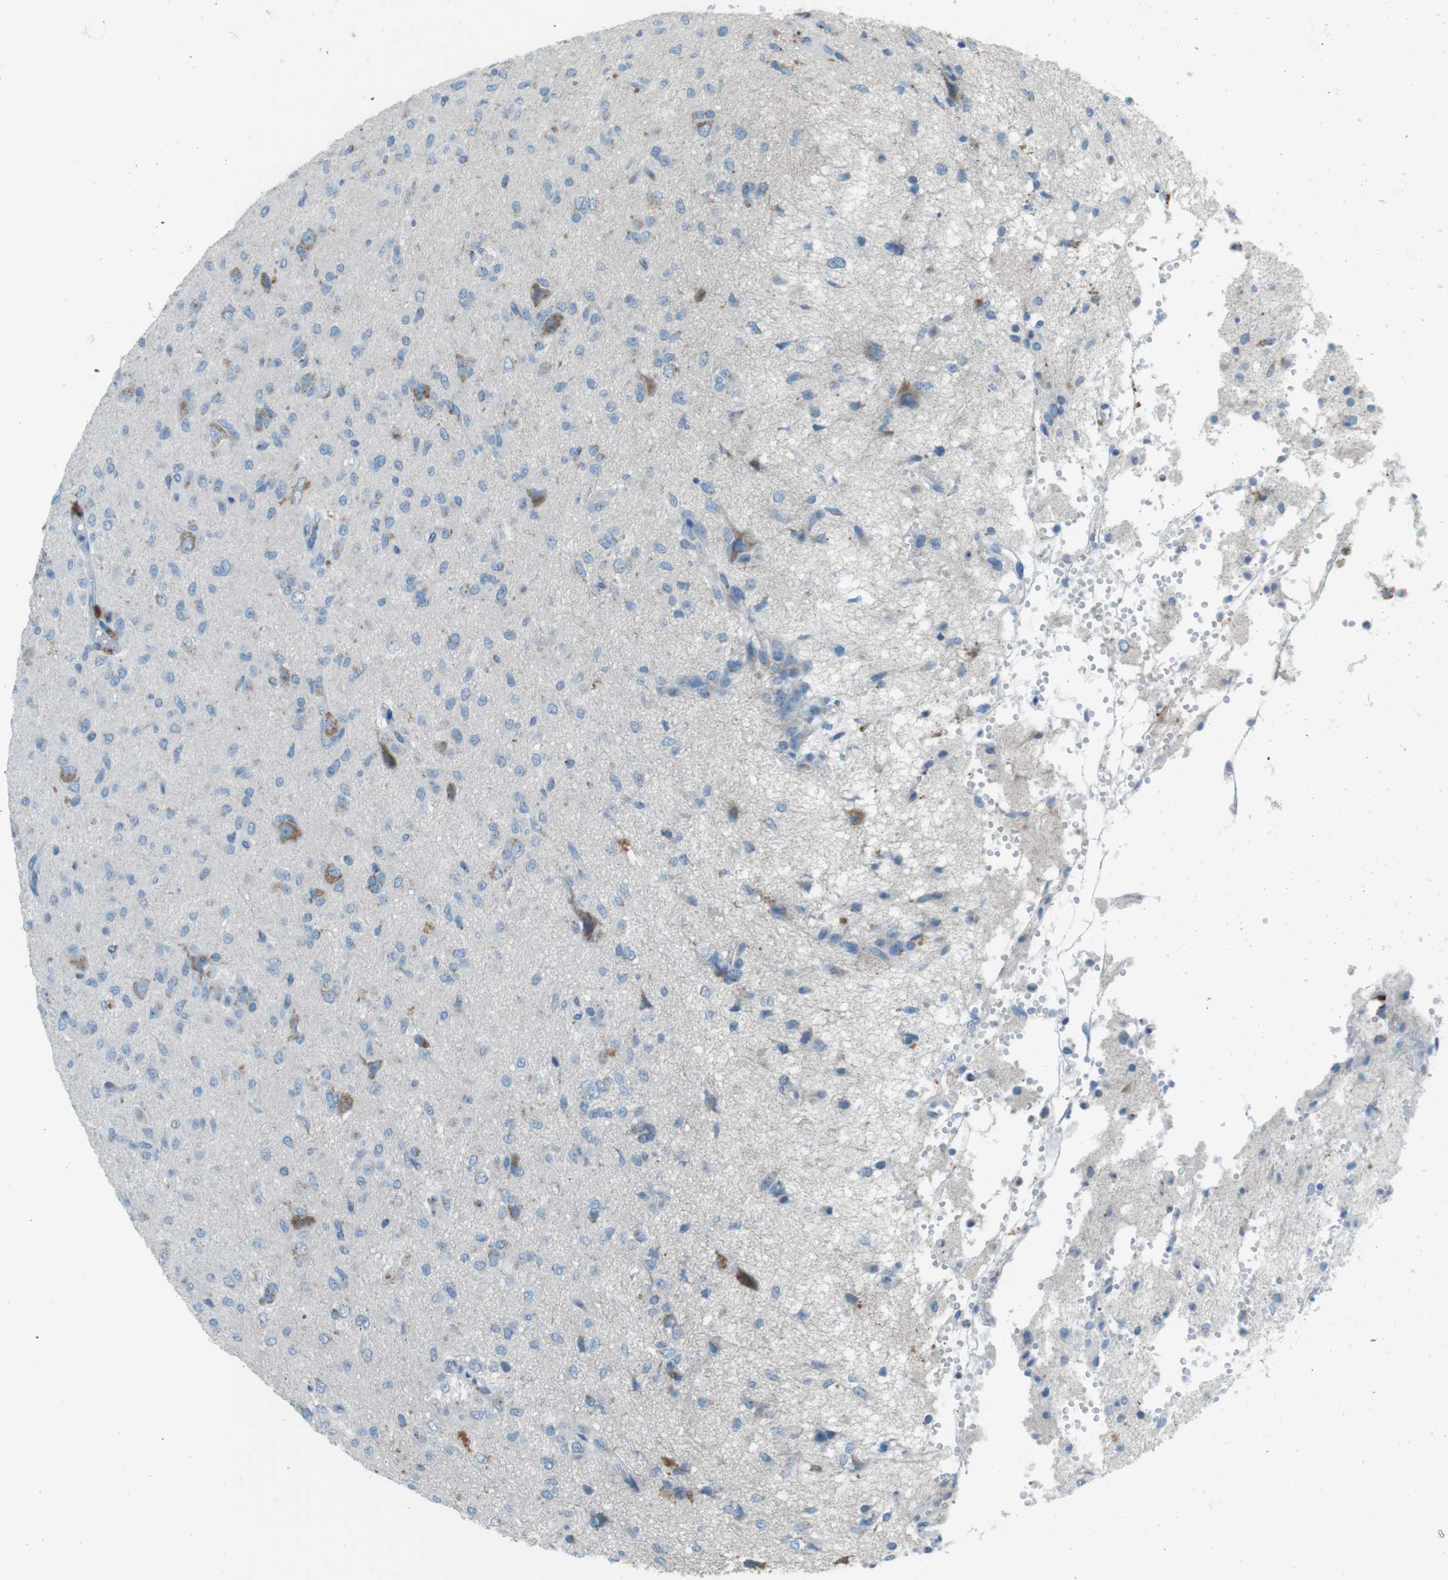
{"staining": {"intensity": "weak", "quantity": "<25%", "location": "cytoplasmic/membranous"}, "tissue": "glioma", "cell_type": "Tumor cells", "image_type": "cancer", "snomed": [{"axis": "morphology", "description": "Glioma, malignant, High grade"}, {"axis": "topography", "description": "Brain"}], "caption": "A micrograph of glioma stained for a protein displays no brown staining in tumor cells.", "gene": "TXNDC15", "patient": {"sex": "female", "age": 59}}